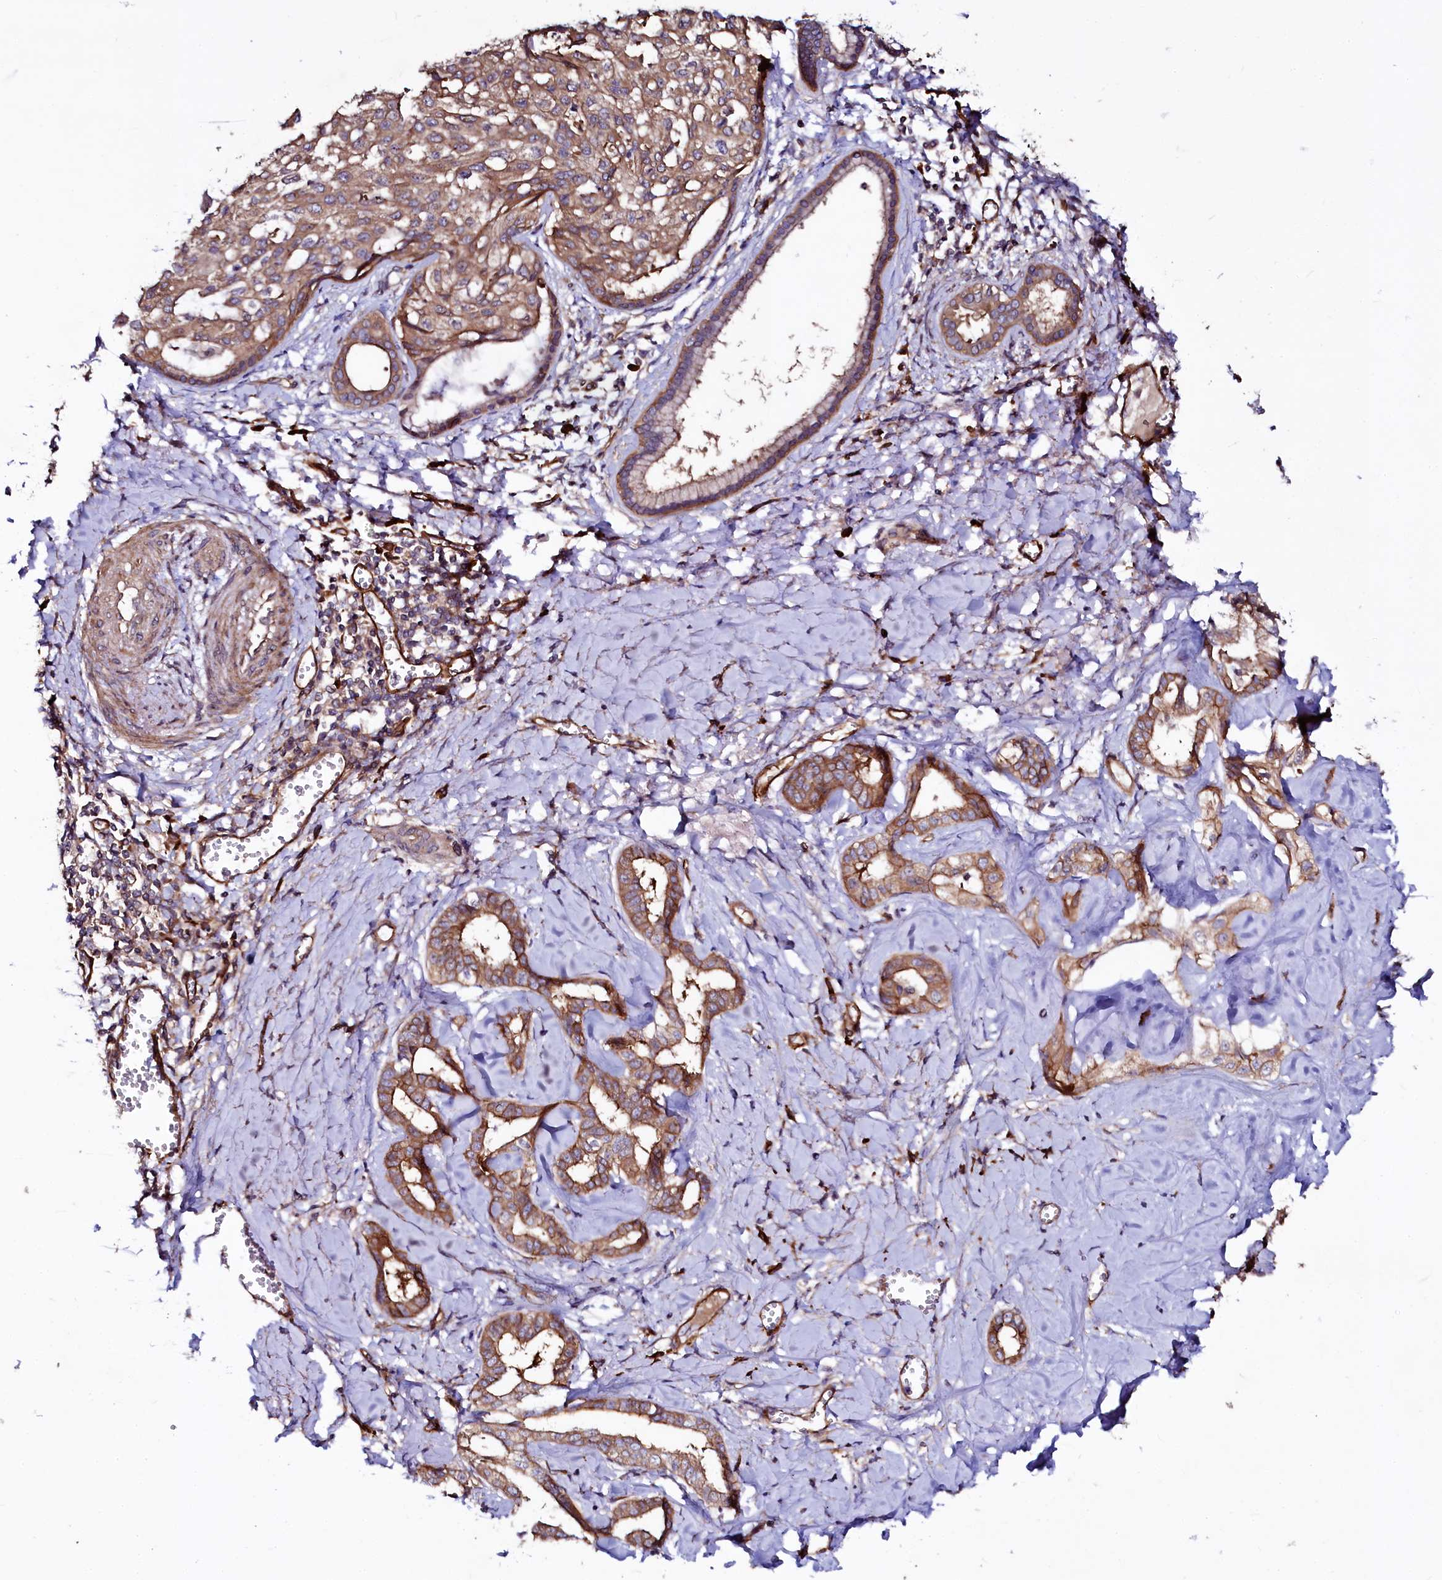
{"staining": {"intensity": "moderate", "quantity": ">75%", "location": "cytoplasmic/membranous"}, "tissue": "liver cancer", "cell_type": "Tumor cells", "image_type": "cancer", "snomed": [{"axis": "morphology", "description": "Cholangiocarcinoma"}, {"axis": "topography", "description": "Liver"}], "caption": "Brown immunohistochemical staining in cholangiocarcinoma (liver) exhibits moderate cytoplasmic/membranous expression in about >75% of tumor cells.", "gene": "USPL1", "patient": {"sex": "female", "age": 77}}